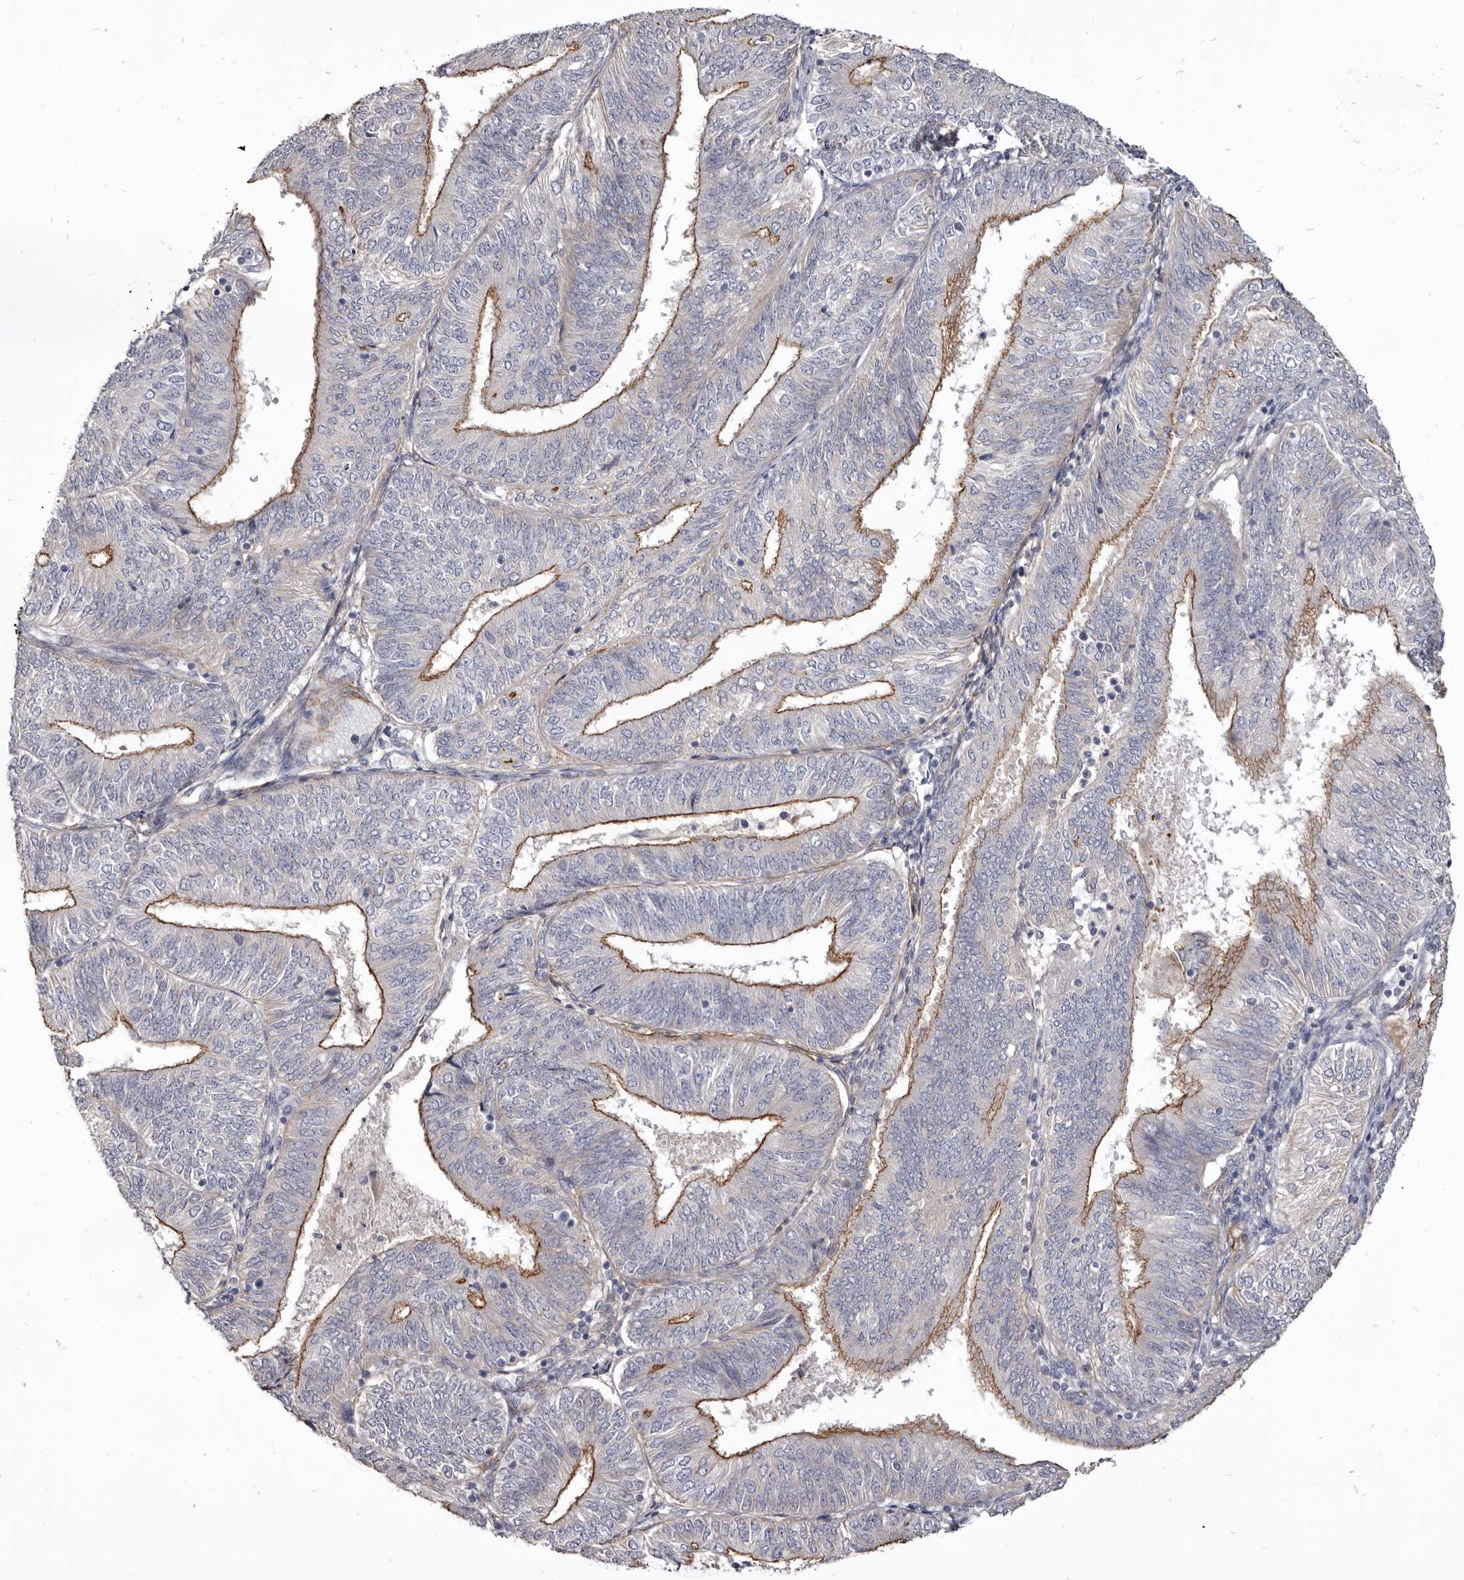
{"staining": {"intensity": "moderate", "quantity": "25%-75%", "location": "cytoplasmic/membranous"}, "tissue": "endometrial cancer", "cell_type": "Tumor cells", "image_type": "cancer", "snomed": [{"axis": "morphology", "description": "Adenocarcinoma, NOS"}, {"axis": "topography", "description": "Endometrium"}], "caption": "Tumor cells show moderate cytoplasmic/membranous expression in about 25%-75% of cells in endometrial cancer.", "gene": "CGN", "patient": {"sex": "female", "age": 58}}